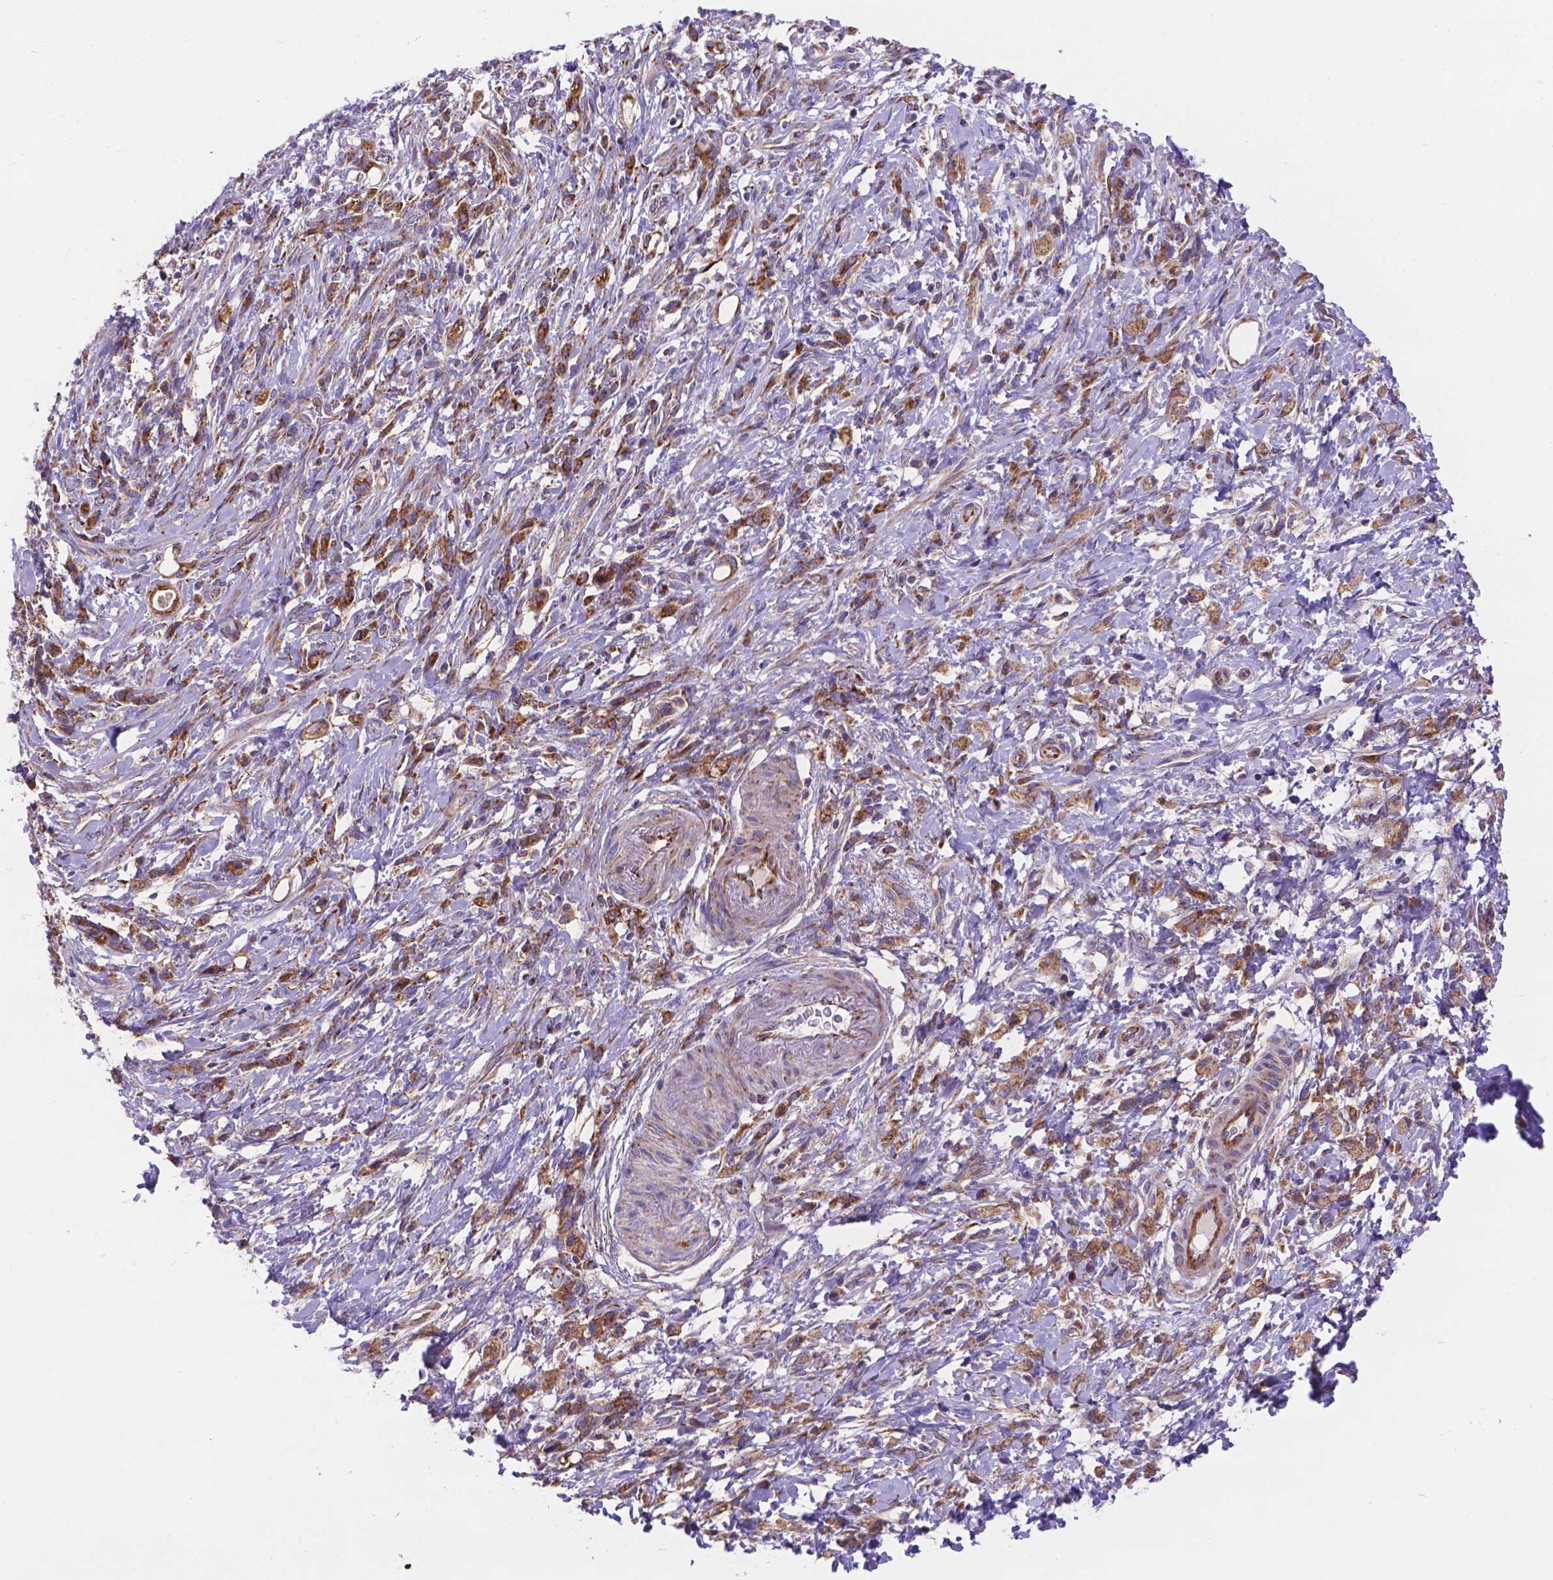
{"staining": {"intensity": "moderate", "quantity": ">75%", "location": "cytoplasmic/membranous"}, "tissue": "stomach cancer", "cell_type": "Tumor cells", "image_type": "cancer", "snomed": [{"axis": "morphology", "description": "Adenocarcinoma, NOS"}, {"axis": "topography", "description": "Stomach"}], "caption": "Immunohistochemistry (IHC) micrograph of neoplastic tissue: stomach cancer (adenocarcinoma) stained using immunohistochemistry reveals medium levels of moderate protein expression localized specifically in the cytoplasmic/membranous of tumor cells, appearing as a cytoplasmic/membranous brown color.", "gene": "AK3", "patient": {"sex": "female", "age": 84}}